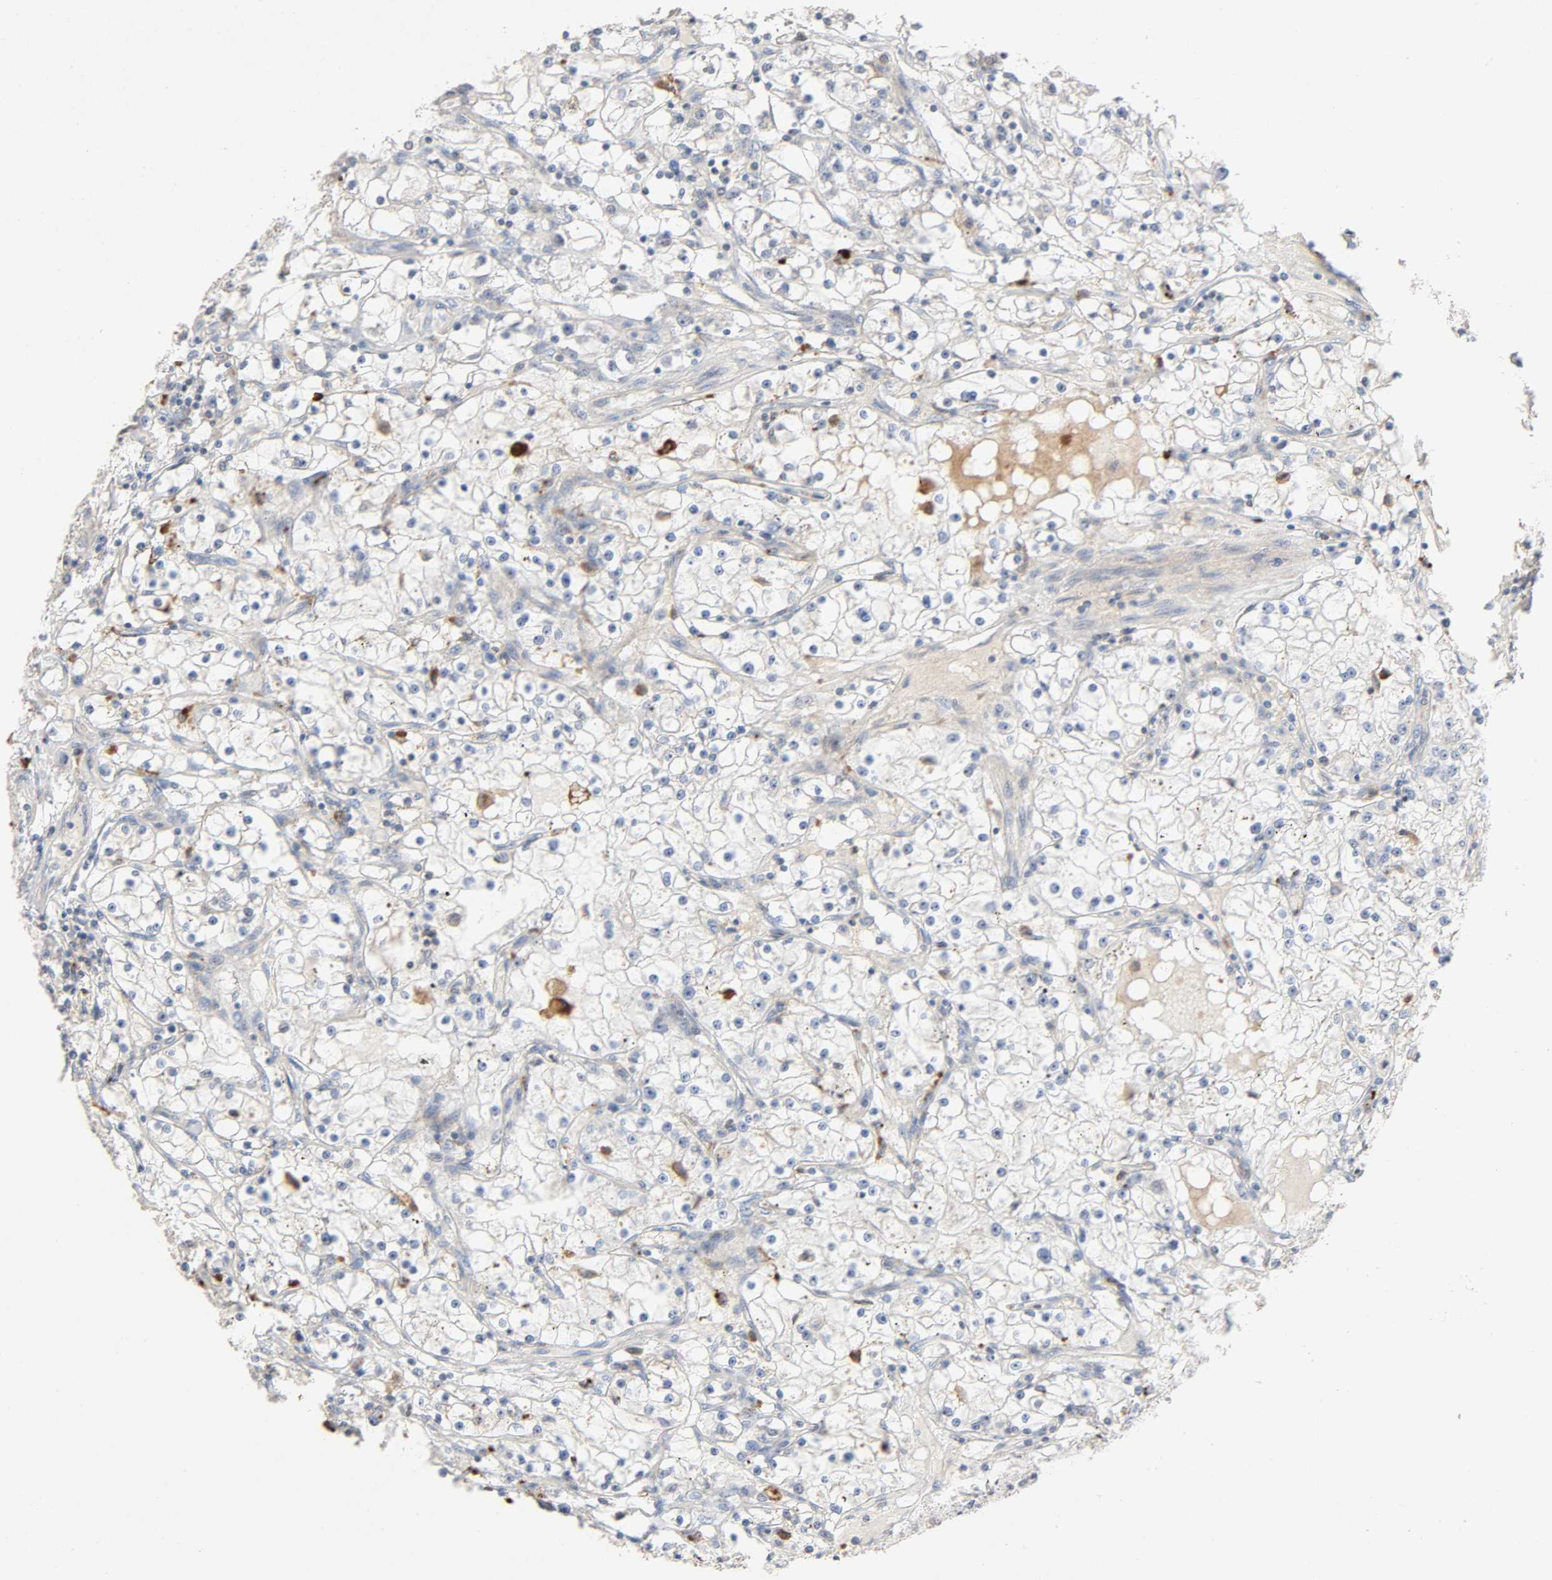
{"staining": {"intensity": "negative", "quantity": "none", "location": "none"}, "tissue": "renal cancer", "cell_type": "Tumor cells", "image_type": "cancer", "snomed": [{"axis": "morphology", "description": "Adenocarcinoma, NOS"}, {"axis": "topography", "description": "Kidney"}], "caption": "Immunohistochemistry image of human adenocarcinoma (renal) stained for a protein (brown), which exhibits no positivity in tumor cells. (DAB immunohistochemistry with hematoxylin counter stain).", "gene": "CDK6", "patient": {"sex": "male", "age": 56}}